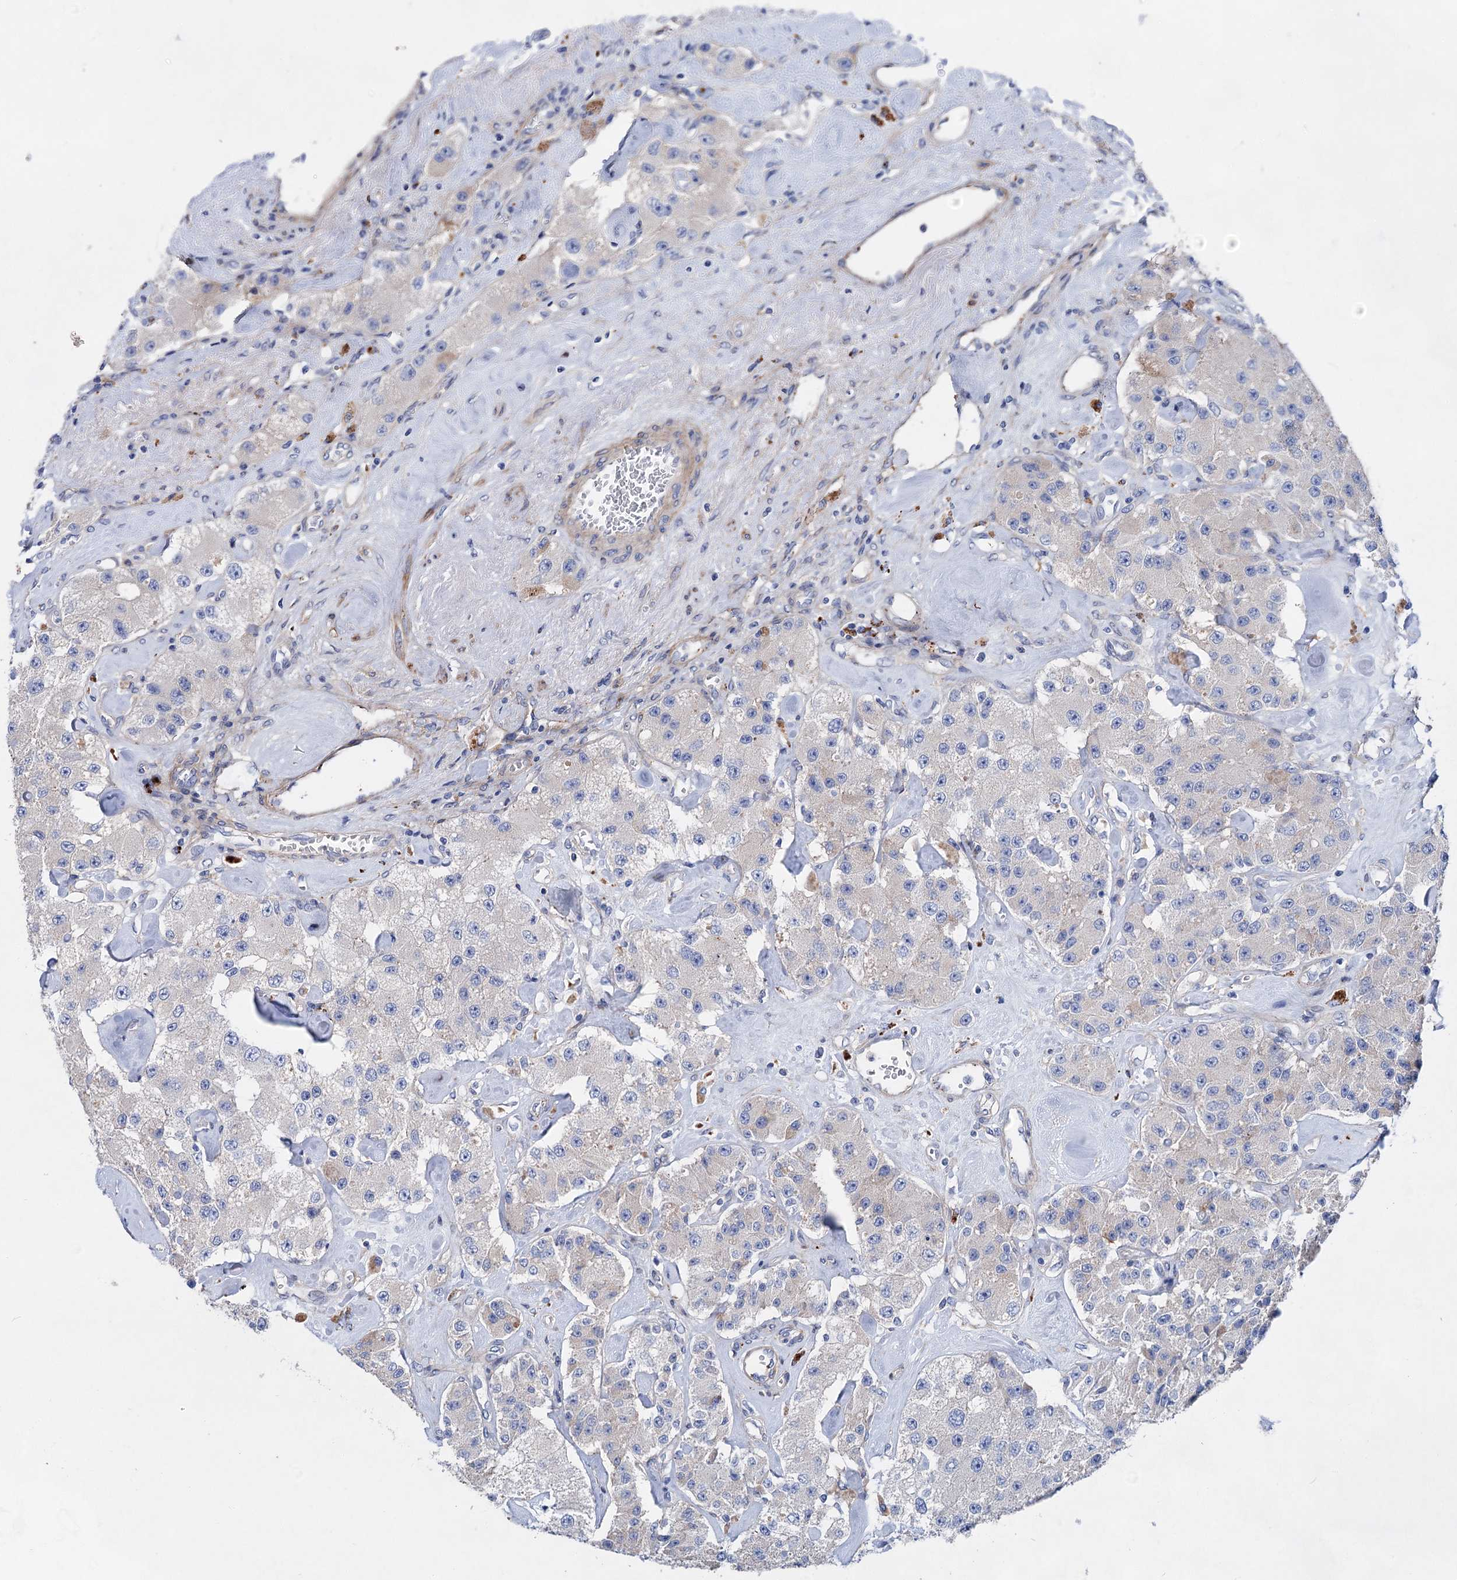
{"staining": {"intensity": "negative", "quantity": "none", "location": "none"}, "tissue": "carcinoid", "cell_type": "Tumor cells", "image_type": "cancer", "snomed": [{"axis": "morphology", "description": "Carcinoid, malignant, NOS"}, {"axis": "topography", "description": "Pancreas"}], "caption": "High magnification brightfield microscopy of malignant carcinoid stained with DAB (brown) and counterstained with hematoxylin (blue): tumor cells show no significant positivity.", "gene": "GPR155", "patient": {"sex": "male", "age": 41}}